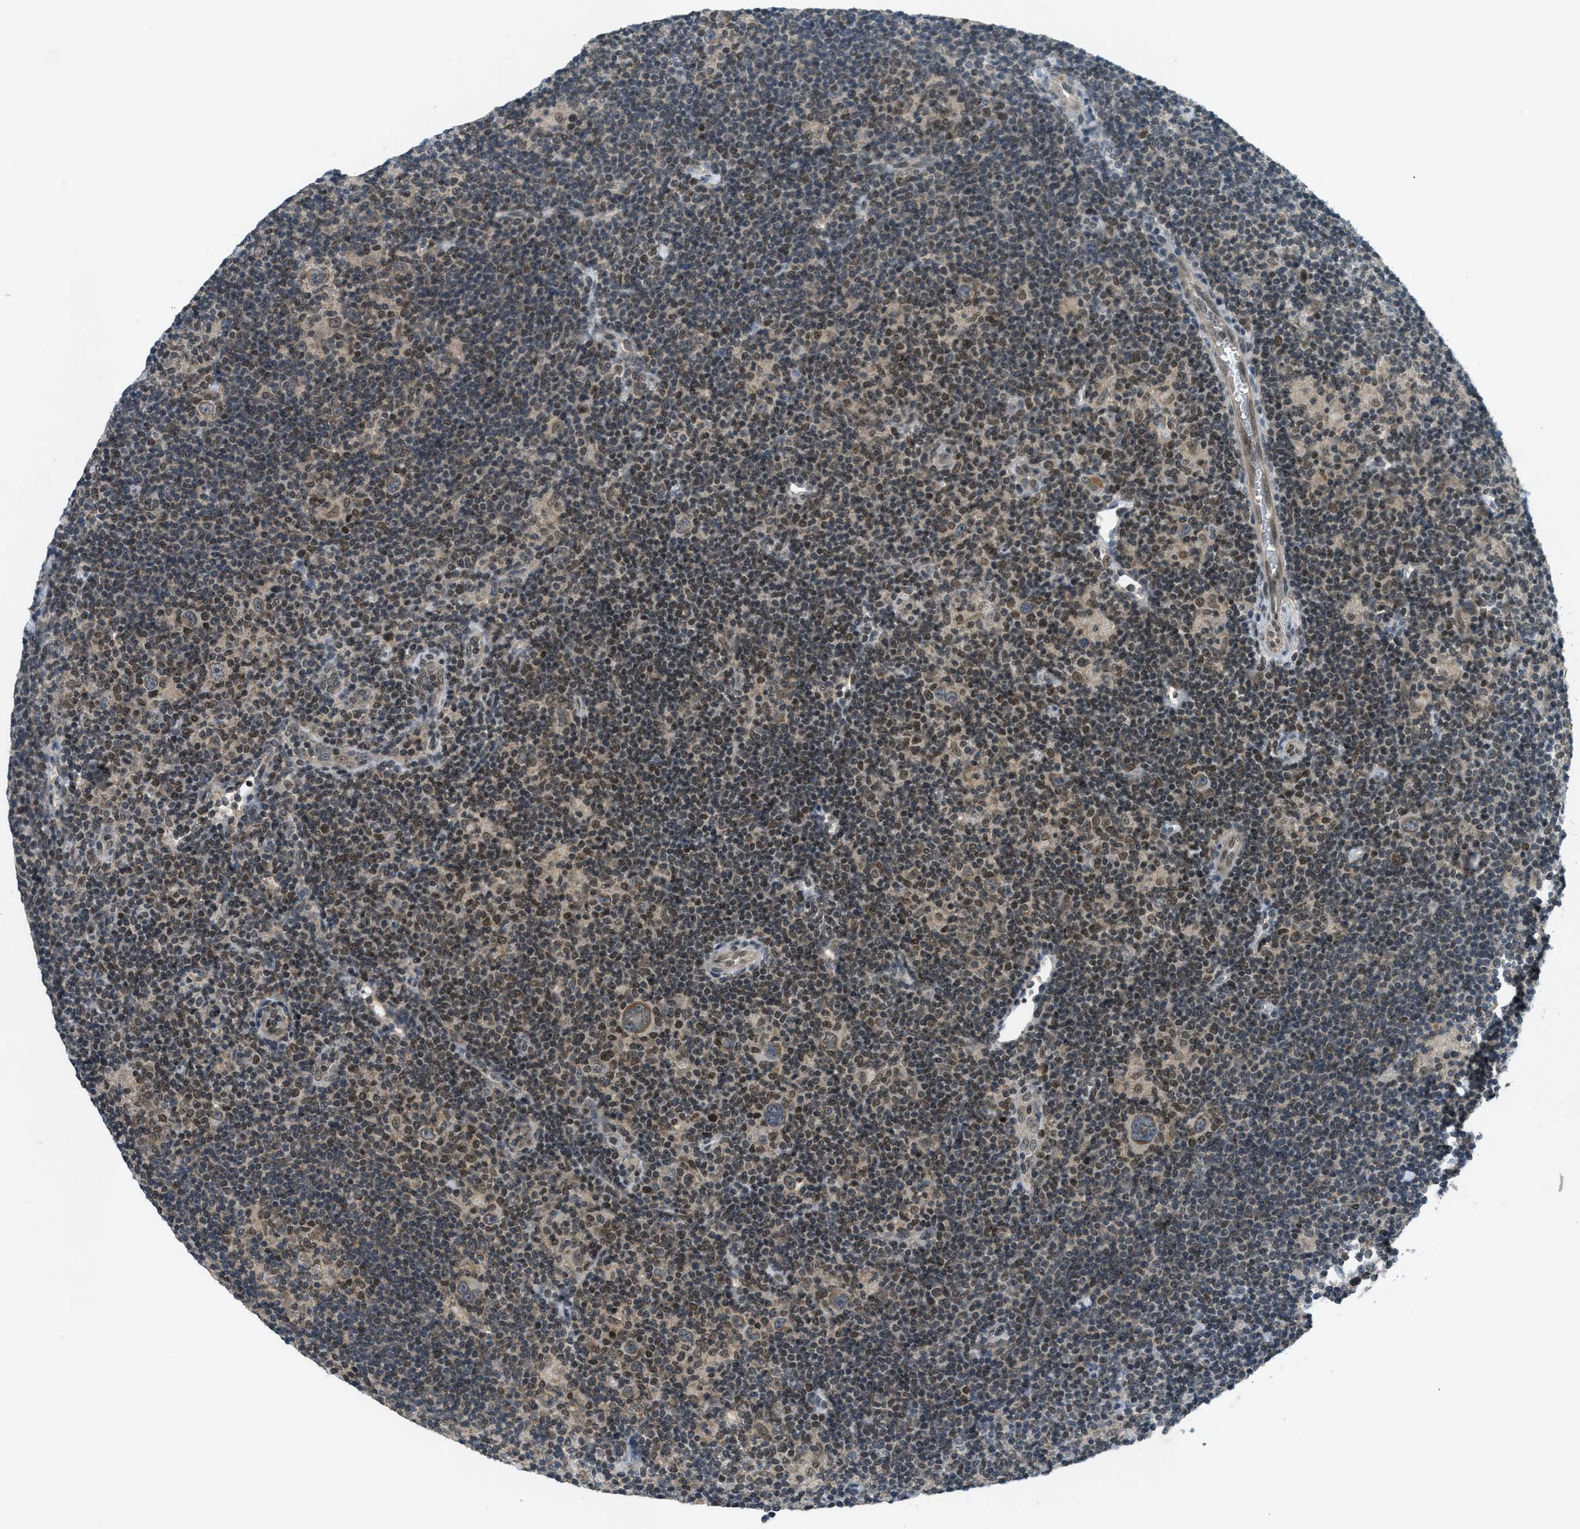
{"staining": {"intensity": "weak", "quantity": ">75%", "location": "cytoplasmic/membranous"}, "tissue": "lymphoma", "cell_type": "Tumor cells", "image_type": "cancer", "snomed": [{"axis": "morphology", "description": "Hodgkin's disease, NOS"}, {"axis": "topography", "description": "Lymph node"}], "caption": "The histopathology image exhibits immunohistochemical staining of Hodgkin's disease. There is weak cytoplasmic/membranous expression is appreciated in approximately >75% of tumor cells.", "gene": "TCF20", "patient": {"sex": "female", "age": 57}}